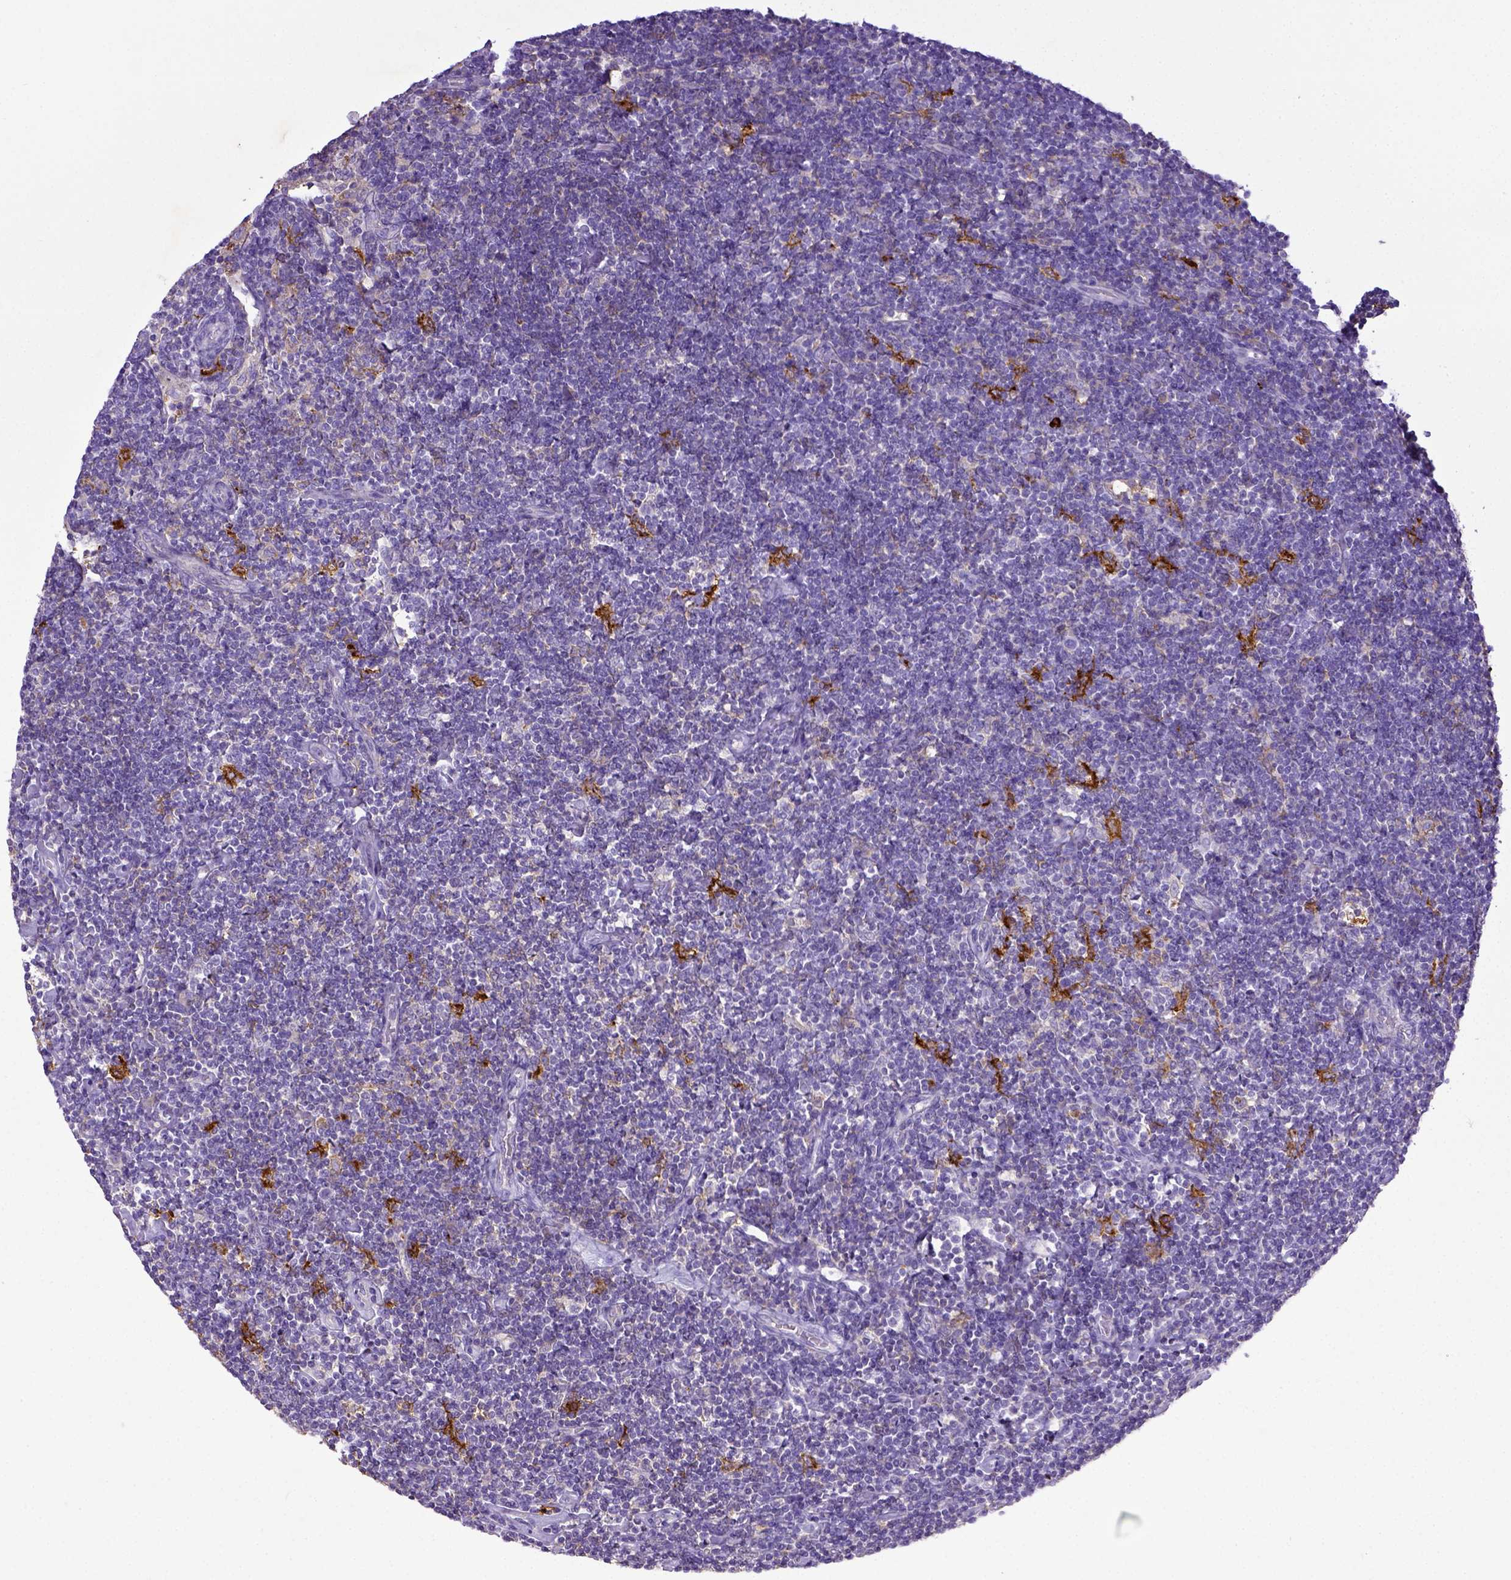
{"staining": {"intensity": "negative", "quantity": "none", "location": "none"}, "tissue": "lymphoma", "cell_type": "Tumor cells", "image_type": "cancer", "snomed": [{"axis": "morphology", "description": "Hodgkin's disease, NOS"}, {"axis": "topography", "description": "Lymph node"}], "caption": "The photomicrograph demonstrates no staining of tumor cells in lymphoma.", "gene": "CD40", "patient": {"sex": "male", "age": 40}}